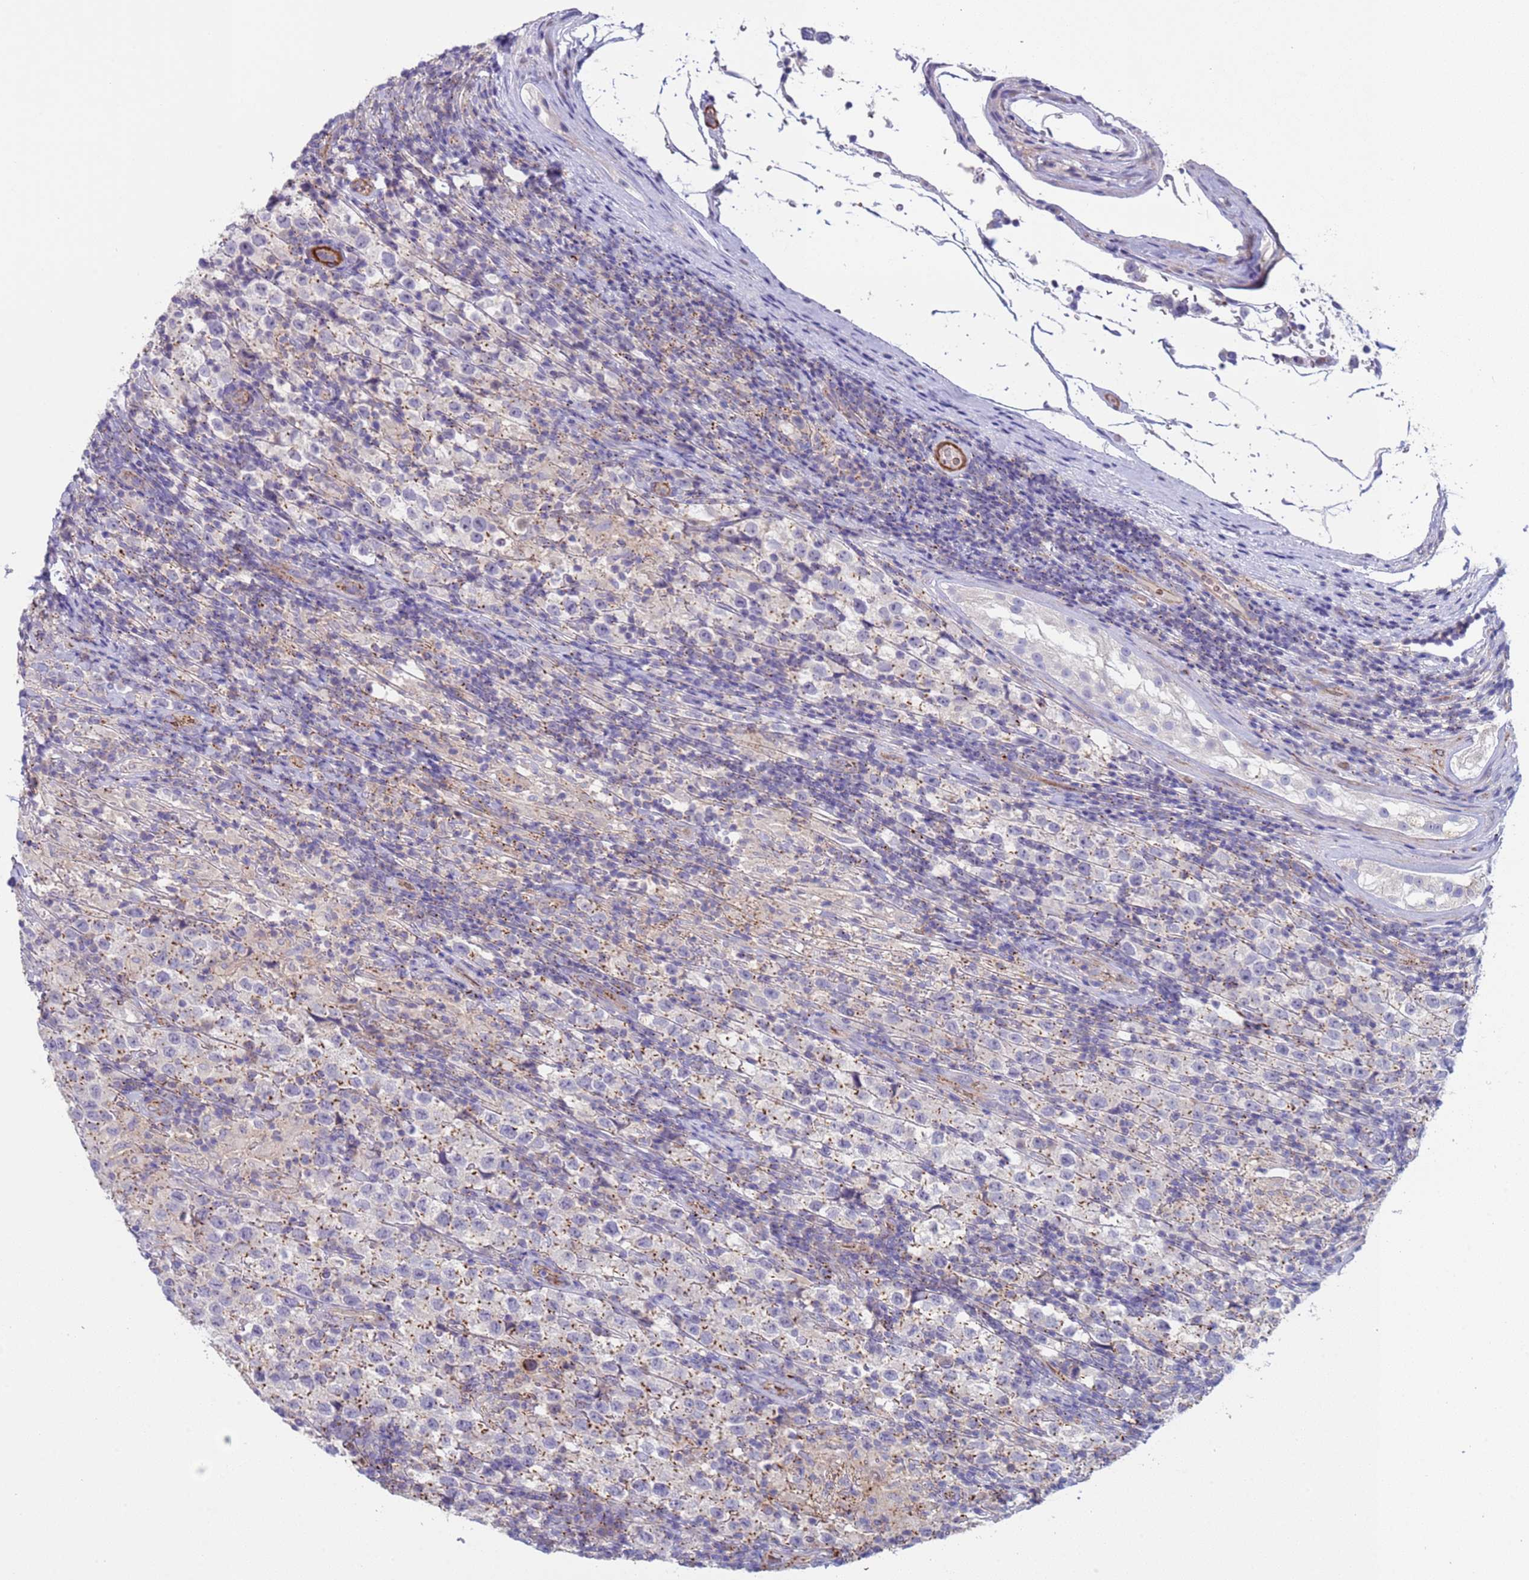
{"staining": {"intensity": "moderate", "quantity": "<25%", "location": "cytoplasmic/membranous"}, "tissue": "testis cancer", "cell_type": "Tumor cells", "image_type": "cancer", "snomed": [{"axis": "morphology", "description": "Seminoma, NOS"}, {"axis": "morphology", "description": "Carcinoma, Embryonal, NOS"}, {"axis": "topography", "description": "Testis"}], "caption": "Tumor cells exhibit moderate cytoplasmic/membranous positivity in approximately <25% of cells in testis cancer.", "gene": "KBTBD3", "patient": {"sex": "male", "age": 41}}